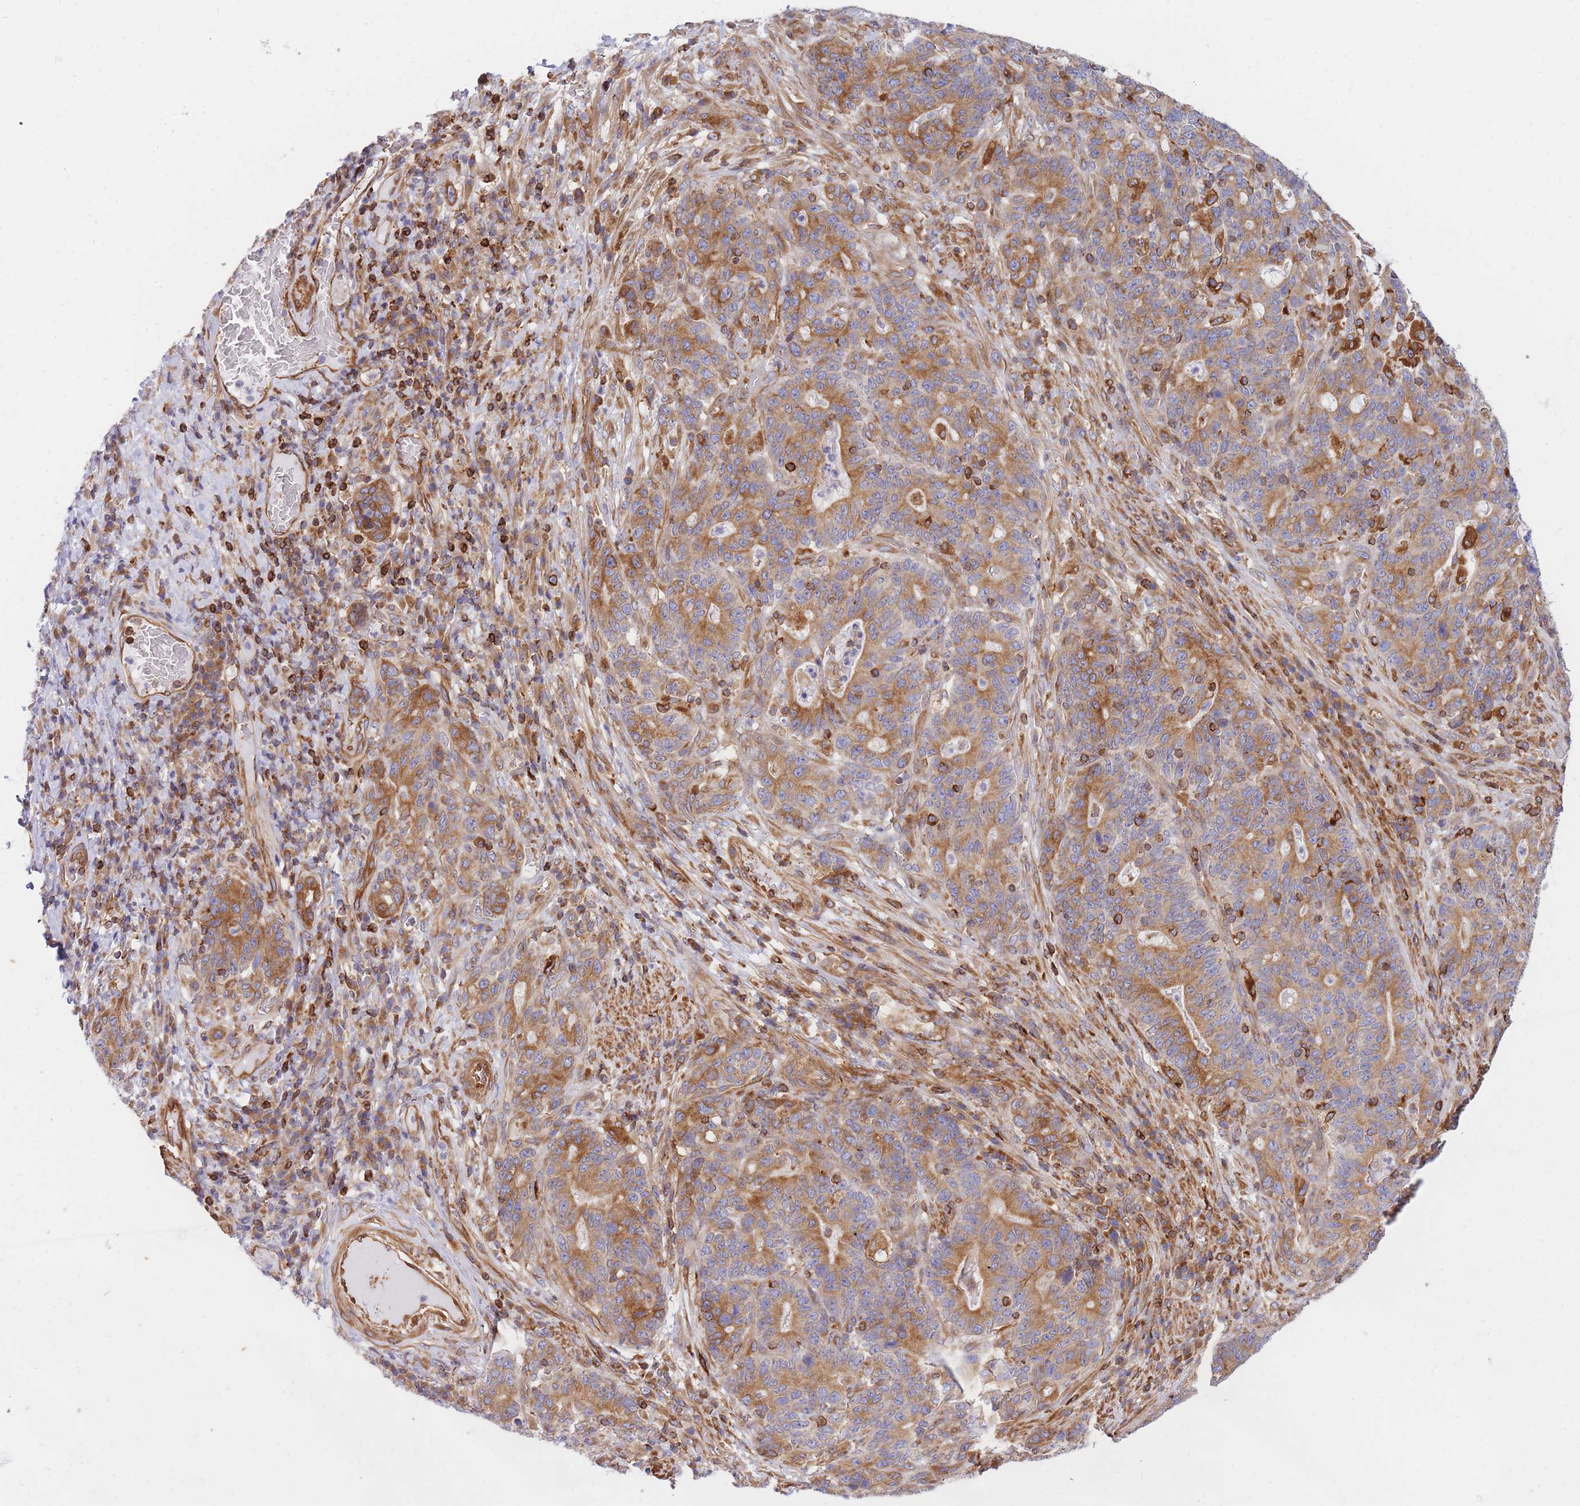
{"staining": {"intensity": "moderate", "quantity": ">75%", "location": "cytoplasmic/membranous"}, "tissue": "stomach cancer", "cell_type": "Tumor cells", "image_type": "cancer", "snomed": [{"axis": "morphology", "description": "Normal tissue, NOS"}, {"axis": "morphology", "description": "Adenocarcinoma, NOS"}, {"axis": "topography", "description": "Stomach"}], "caption": "This micrograph demonstrates immunohistochemistry staining of stomach cancer, with medium moderate cytoplasmic/membranous staining in about >75% of tumor cells.", "gene": "REM1", "patient": {"sex": "female", "age": 64}}